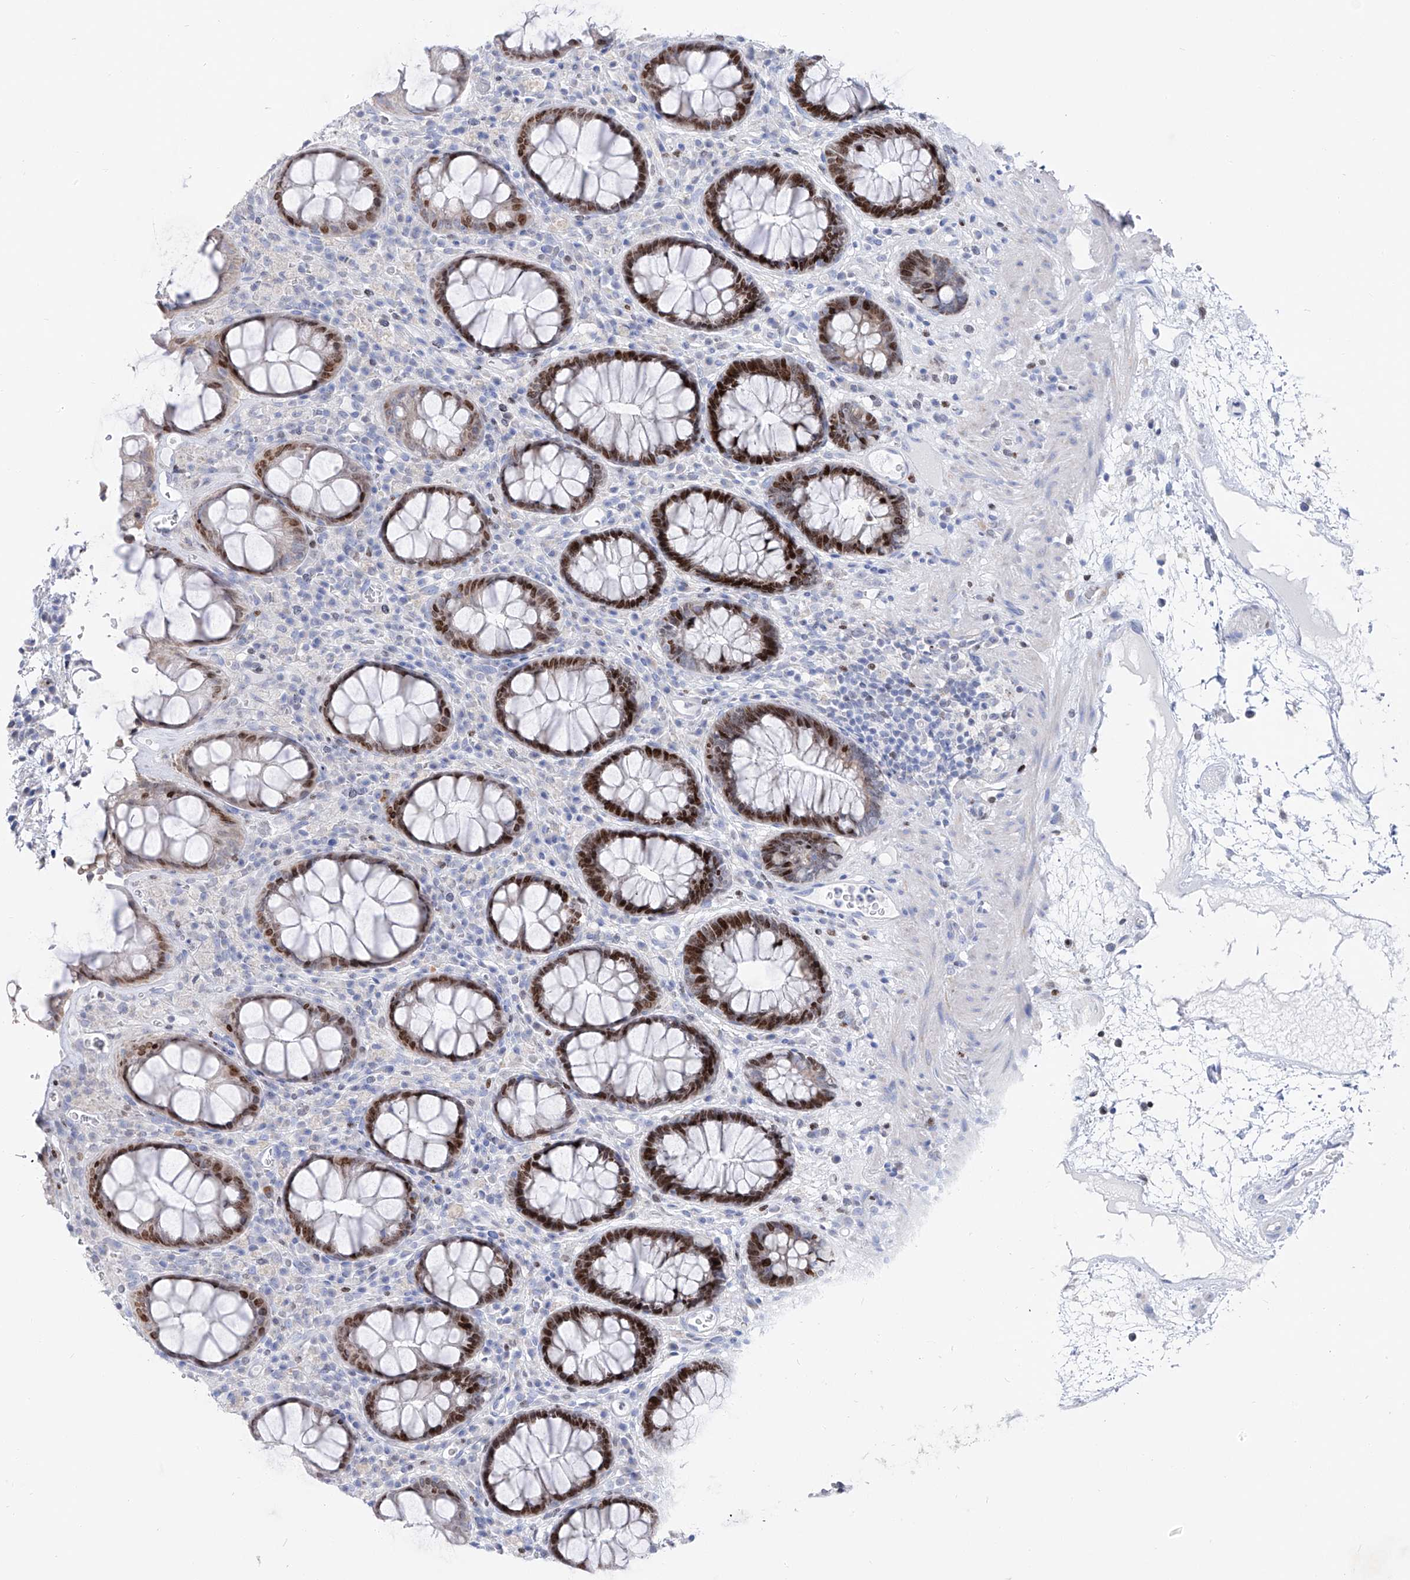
{"staining": {"intensity": "moderate", "quantity": ">75%", "location": "nuclear"}, "tissue": "rectum", "cell_type": "Glandular cells", "image_type": "normal", "snomed": [{"axis": "morphology", "description": "Normal tissue, NOS"}, {"axis": "topography", "description": "Rectum"}], "caption": "Immunohistochemistry (DAB) staining of benign human rectum displays moderate nuclear protein positivity in approximately >75% of glandular cells. (IHC, brightfield microscopy, high magnification).", "gene": "FRS3", "patient": {"sex": "male", "age": 64}}